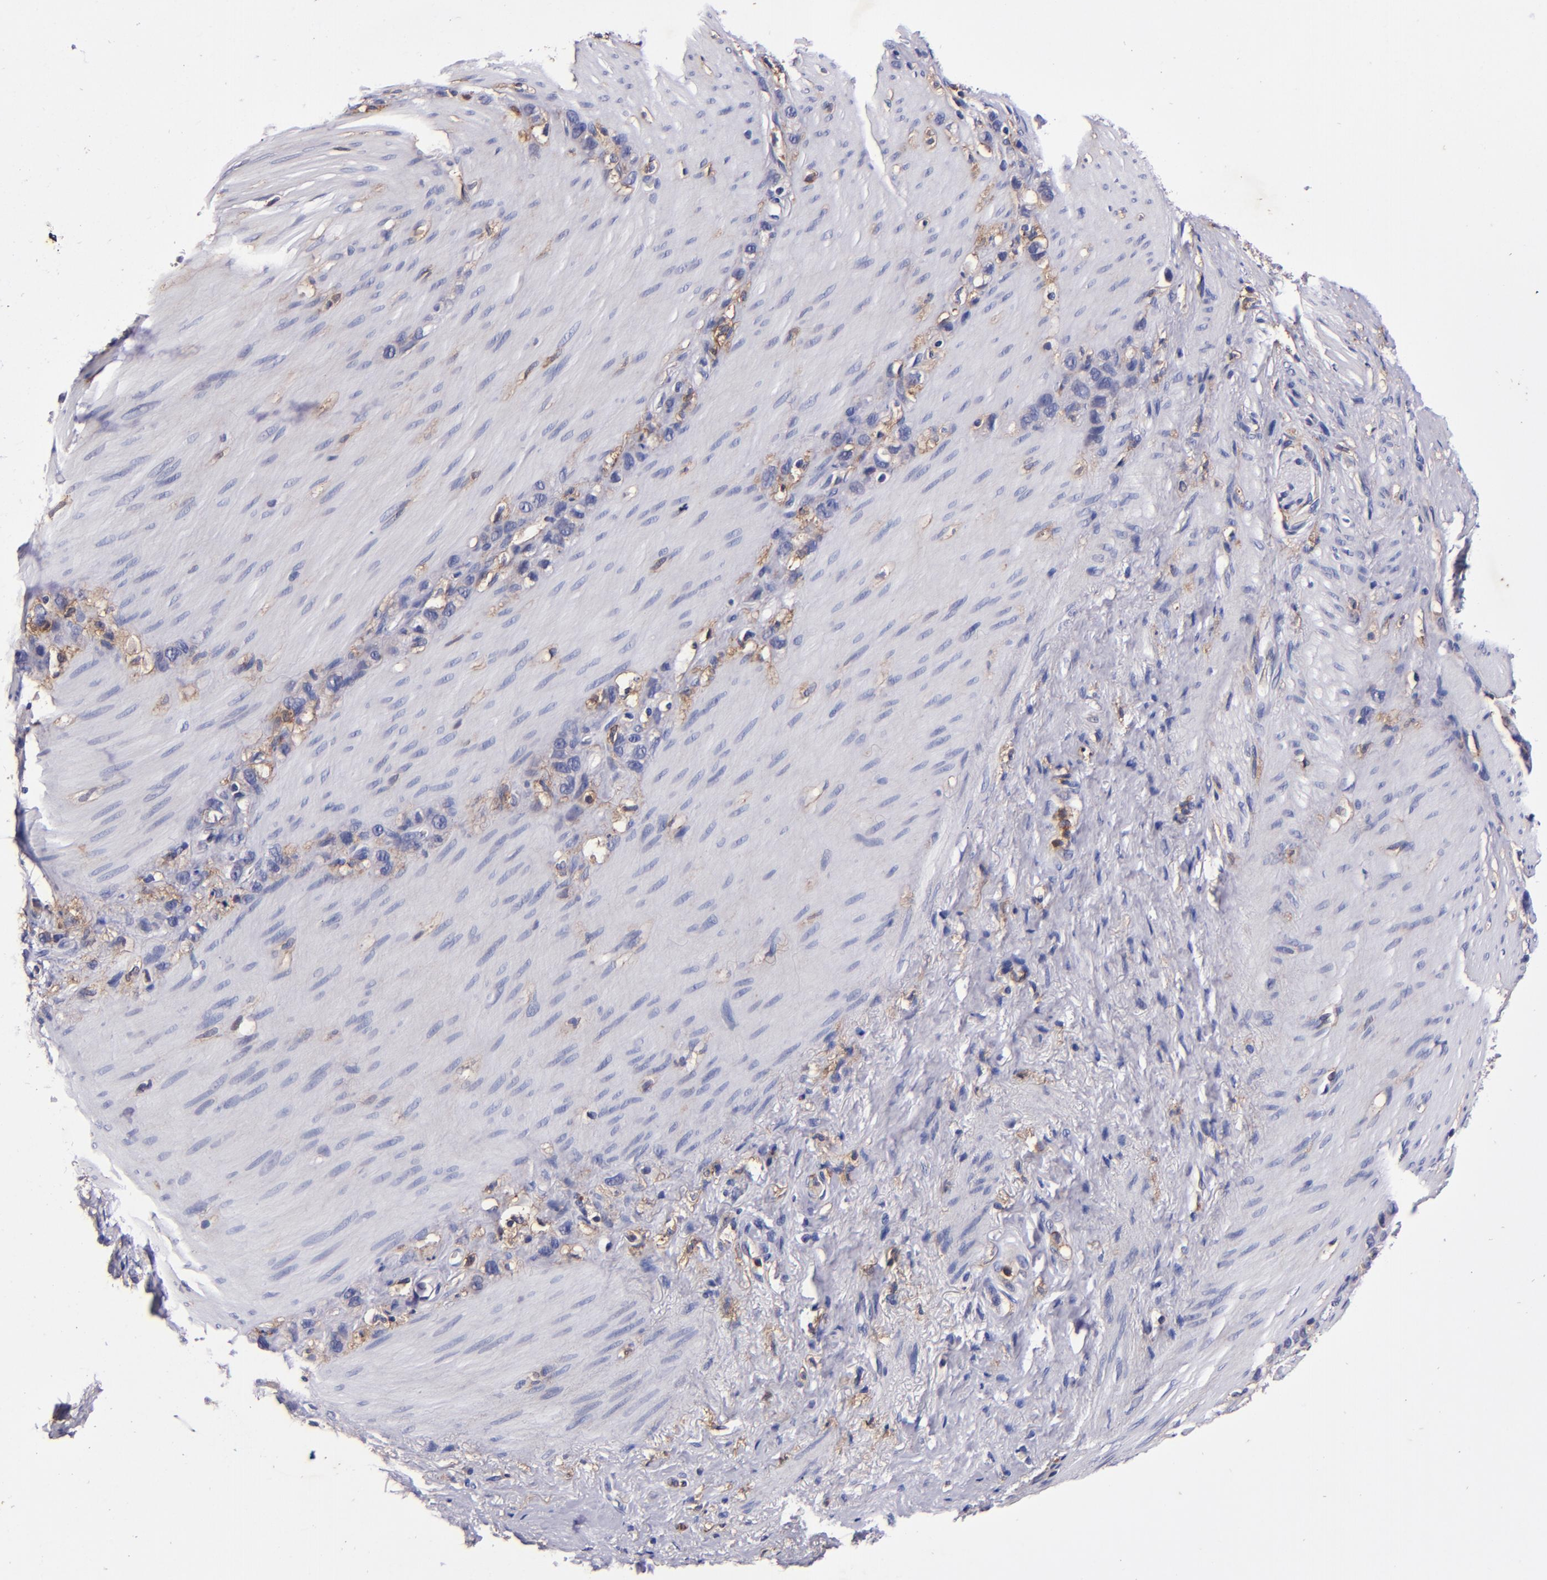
{"staining": {"intensity": "weak", "quantity": "25%-75%", "location": "cytoplasmic/membranous"}, "tissue": "stomach cancer", "cell_type": "Tumor cells", "image_type": "cancer", "snomed": [{"axis": "morphology", "description": "Normal tissue, NOS"}, {"axis": "morphology", "description": "Adenocarcinoma, NOS"}, {"axis": "morphology", "description": "Adenocarcinoma, High grade"}, {"axis": "topography", "description": "Stomach, upper"}, {"axis": "topography", "description": "Stomach"}], "caption": "Immunohistochemical staining of stomach cancer (high-grade adenocarcinoma) reveals low levels of weak cytoplasmic/membranous staining in approximately 25%-75% of tumor cells.", "gene": "SIRPA", "patient": {"sex": "female", "age": 65}}